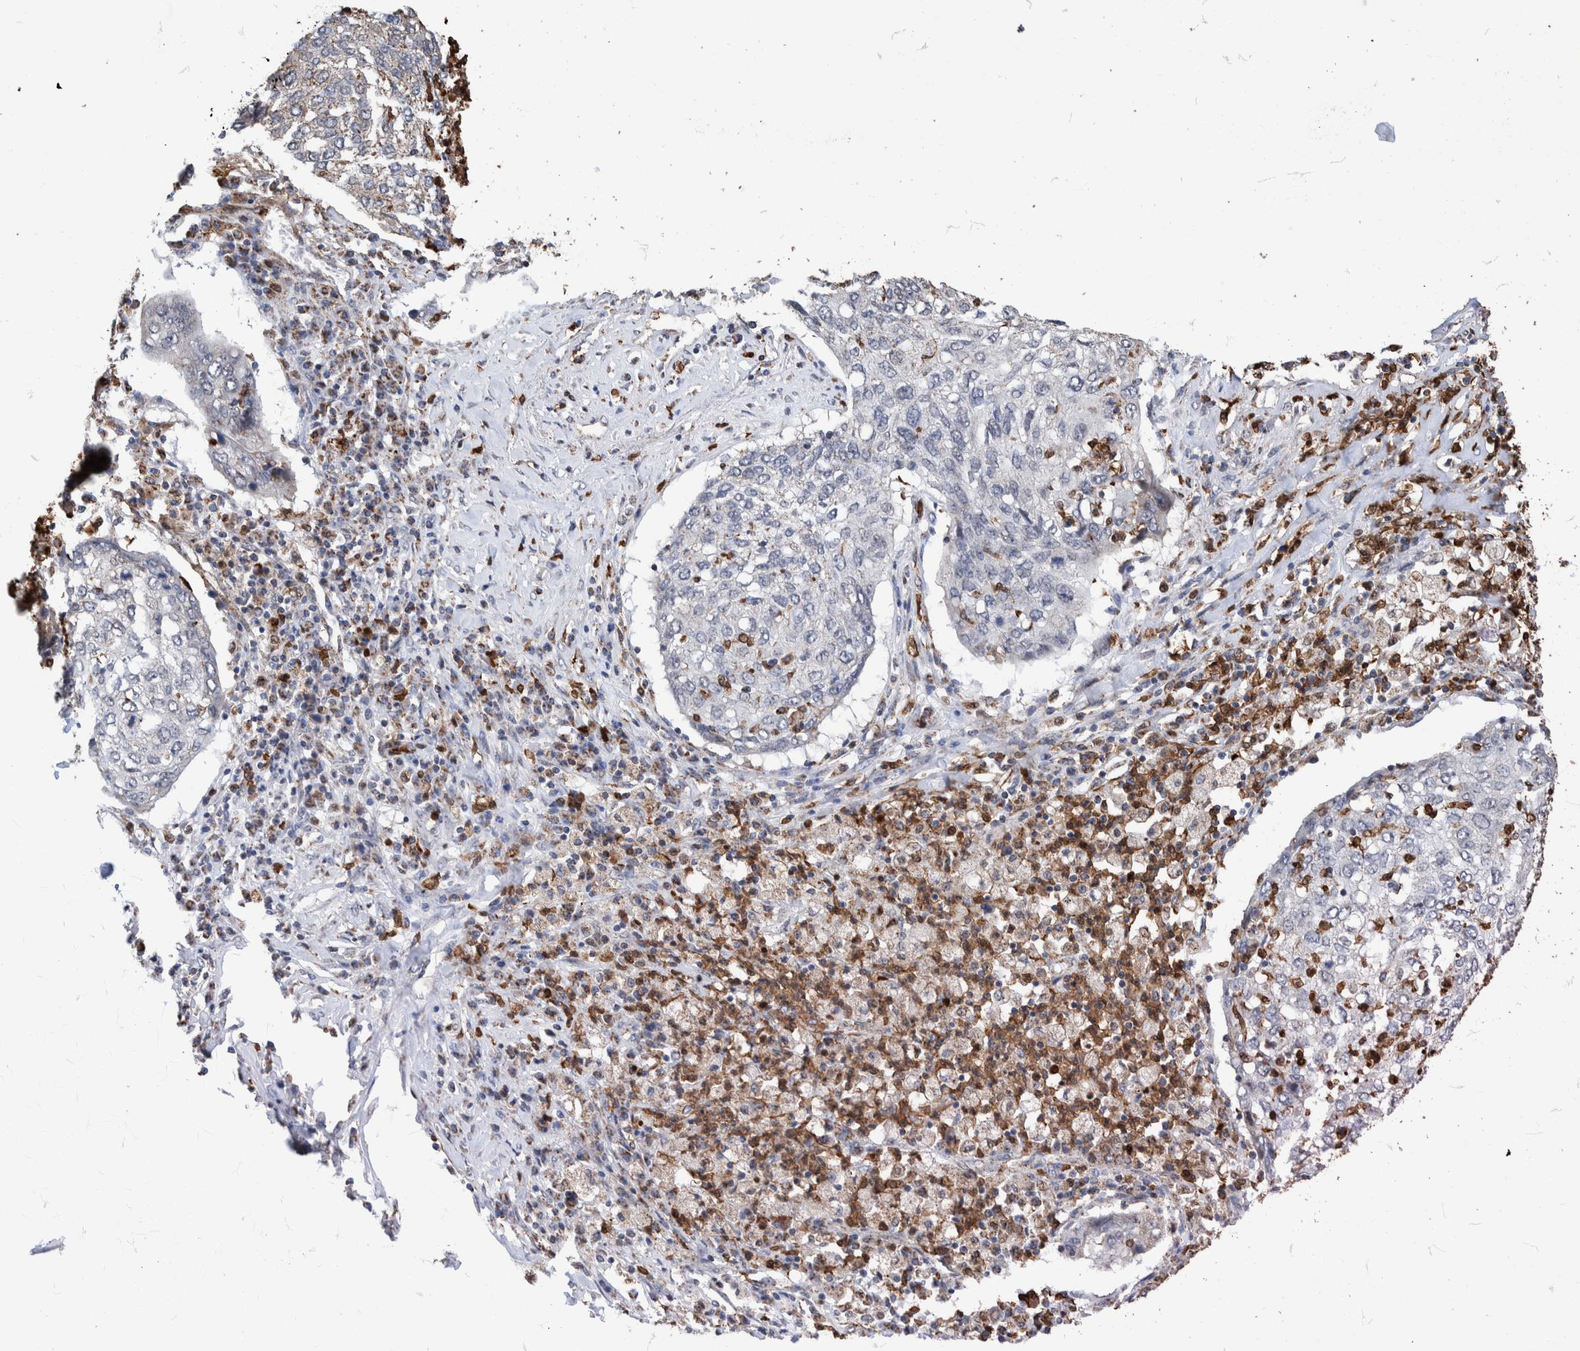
{"staining": {"intensity": "negative", "quantity": "none", "location": "none"}, "tissue": "lung cancer", "cell_type": "Tumor cells", "image_type": "cancer", "snomed": [{"axis": "morphology", "description": "Squamous cell carcinoma, NOS"}, {"axis": "topography", "description": "Lung"}], "caption": "High magnification brightfield microscopy of lung squamous cell carcinoma stained with DAB (3,3'-diaminobenzidine) (brown) and counterstained with hematoxylin (blue): tumor cells show no significant positivity.", "gene": "DECR1", "patient": {"sex": "female", "age": 63}}